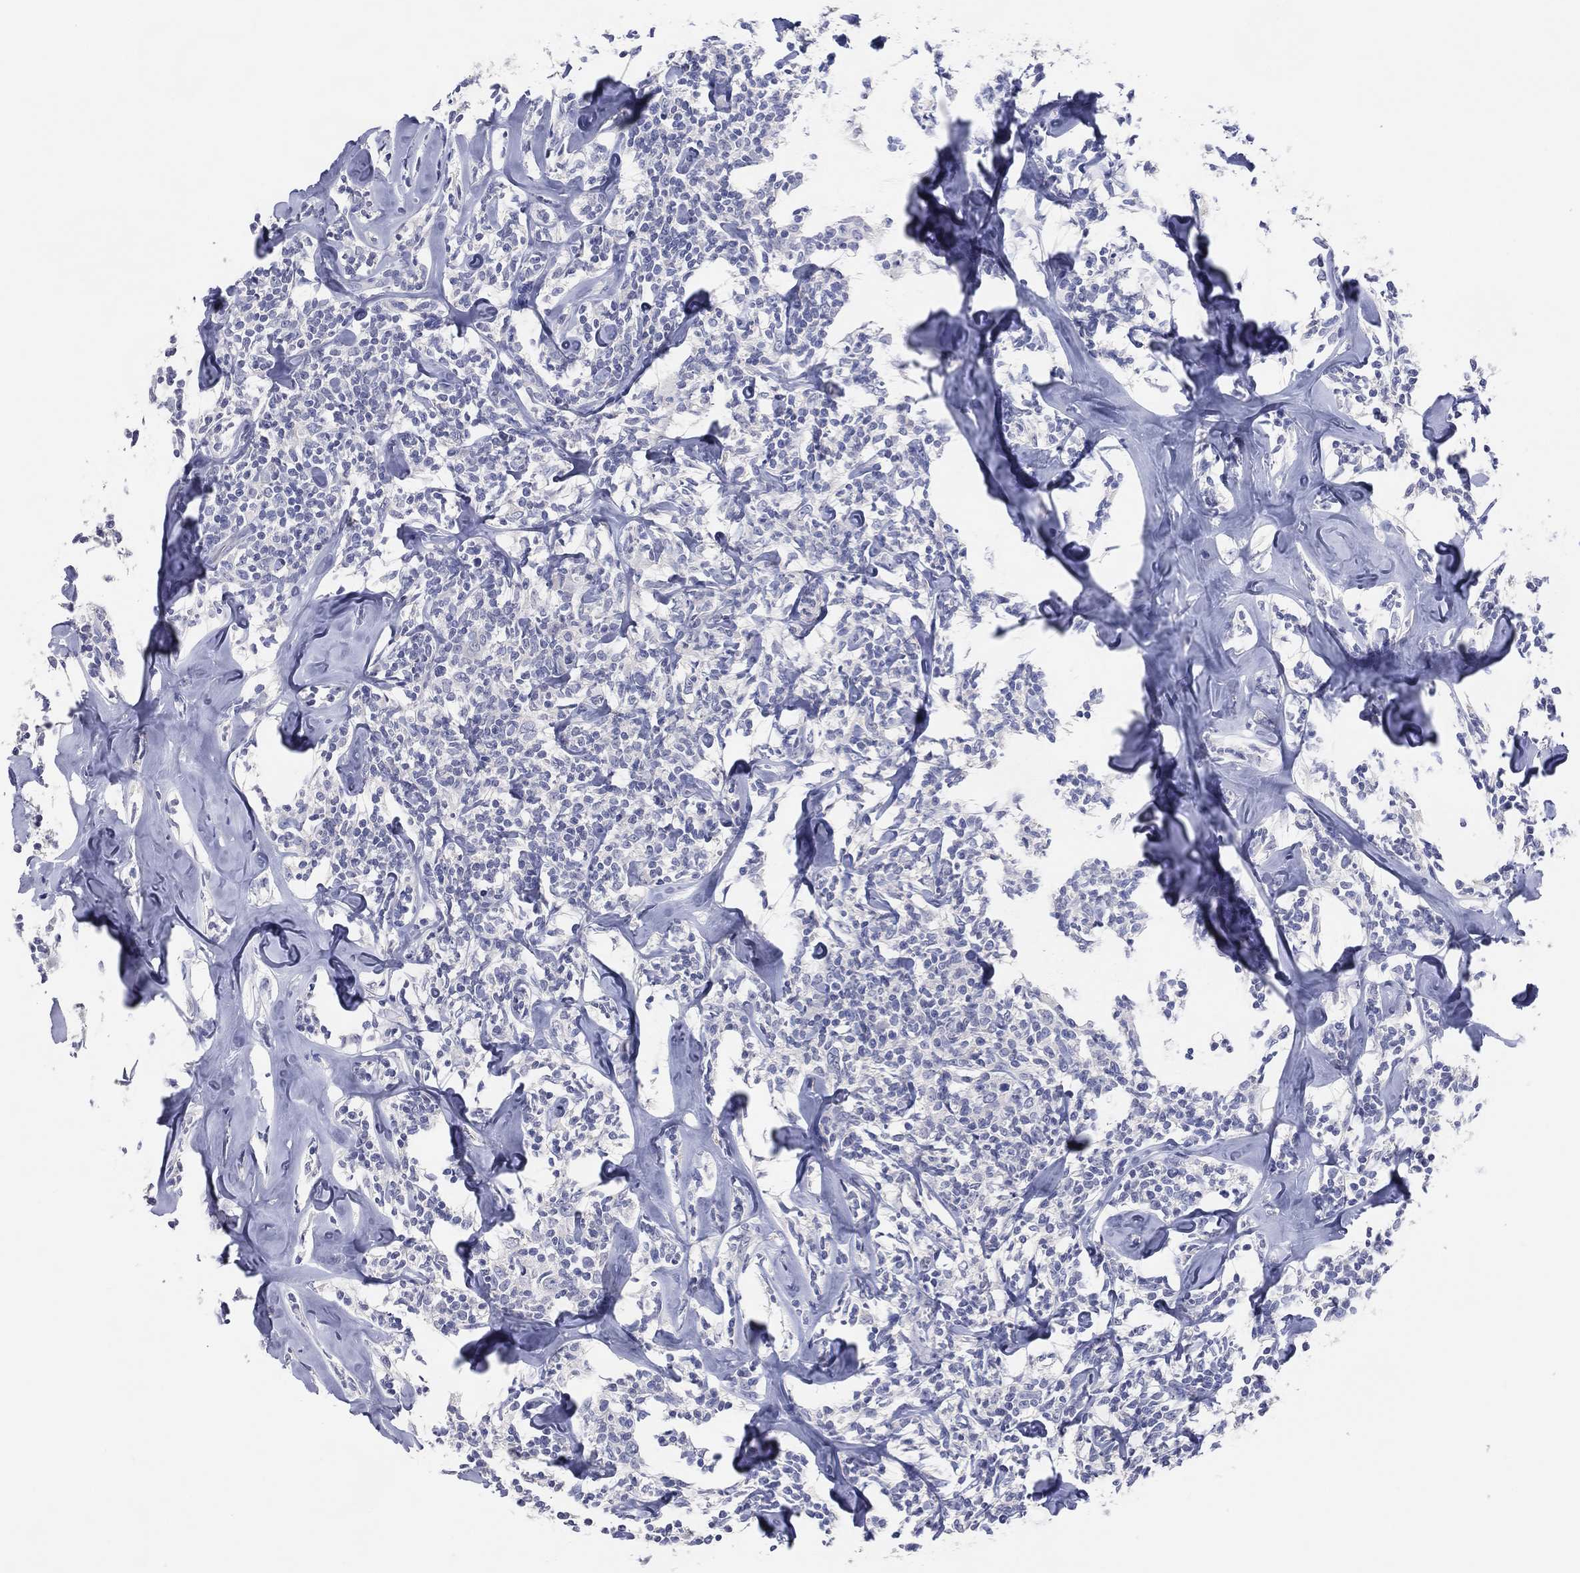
{"staining": {"intensity": "negative", "quantity": "none", "location": "none"}, "tissue": "lymphoma", "cell_type": "Tumor cells", "image_type": "cancer", "snomed": [{"axis": "morphology", "description": "Malignant lymphoma, non-Hodgkin's type, Low grade"}, {"axis": "topography", "description": "Lymph node"}], "caption": "High magnification brightfield microscopy of malignant lymphoma, non-Hodgkin's type (low-grade) stained with DAB (brown) and counterstained with hematoxylin (blue): tumor cells show no significant staining. (DAB (3,3'-diaminobenzidine) immunohistochemistry with hematoxylin counter stain).", "gene": "DNAH6", "patient": {"sex": "female", "age": 56}}